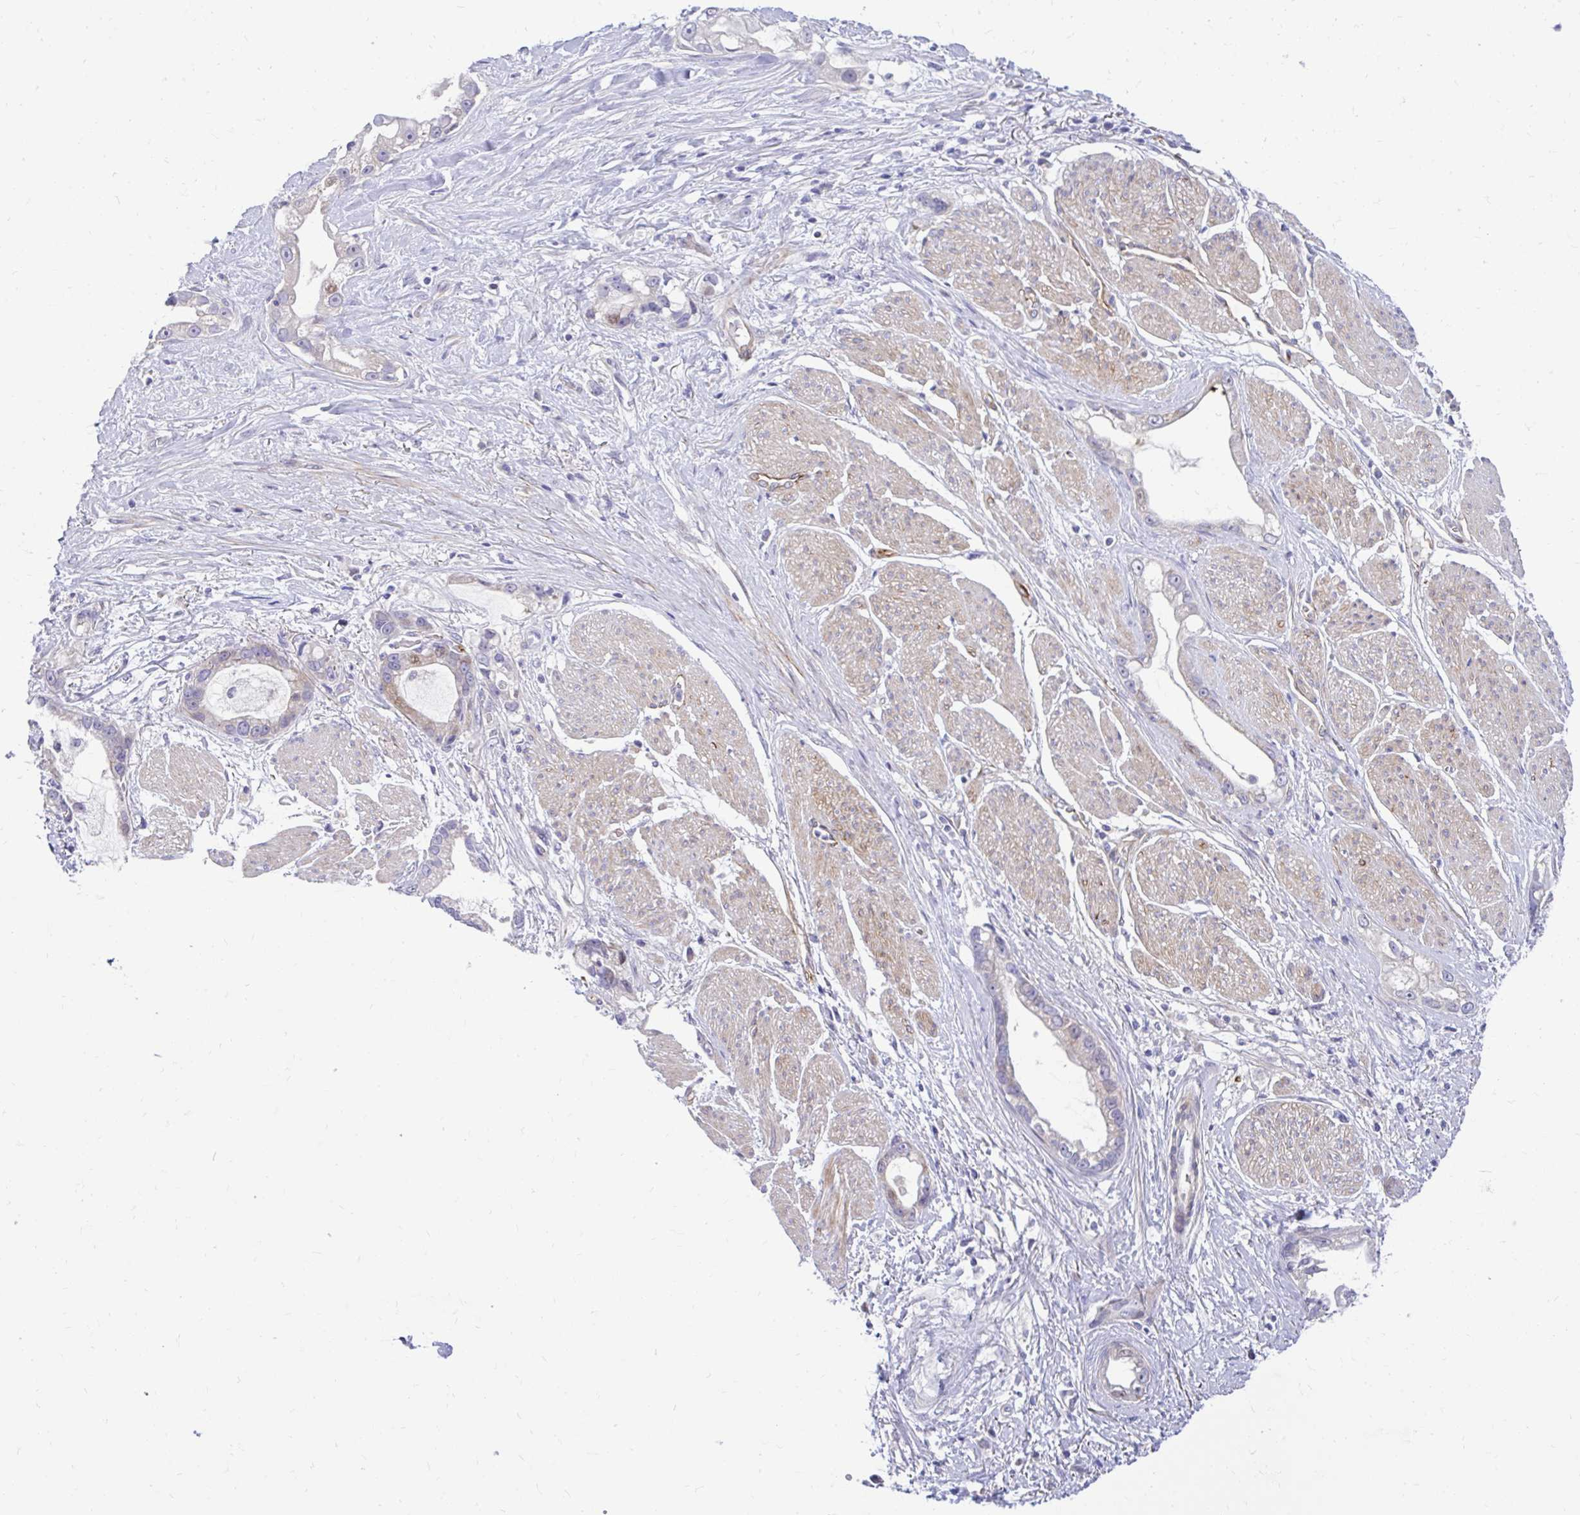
{"staining": {"intensity": "weak", "quantity": "<25%", "location": "cytoplasmic/membranous"}, "tissue": "stomach cancer", "cell_type": "Tumor cells", "image_type": "cancer", "snomed": [{"axis": "morphology", "description": "Adenocarcinoma, NOS"}, {"axis": "topography", "description": "Stomach"}], "caption": "Tumor cells are negative for brown protein staining in stomach cancer. (DAB (3,3'-diaminobenzidine) IHC, high magnification).", "gene": "ESPNL", "patient": {"sex": "male", "age": 55}}